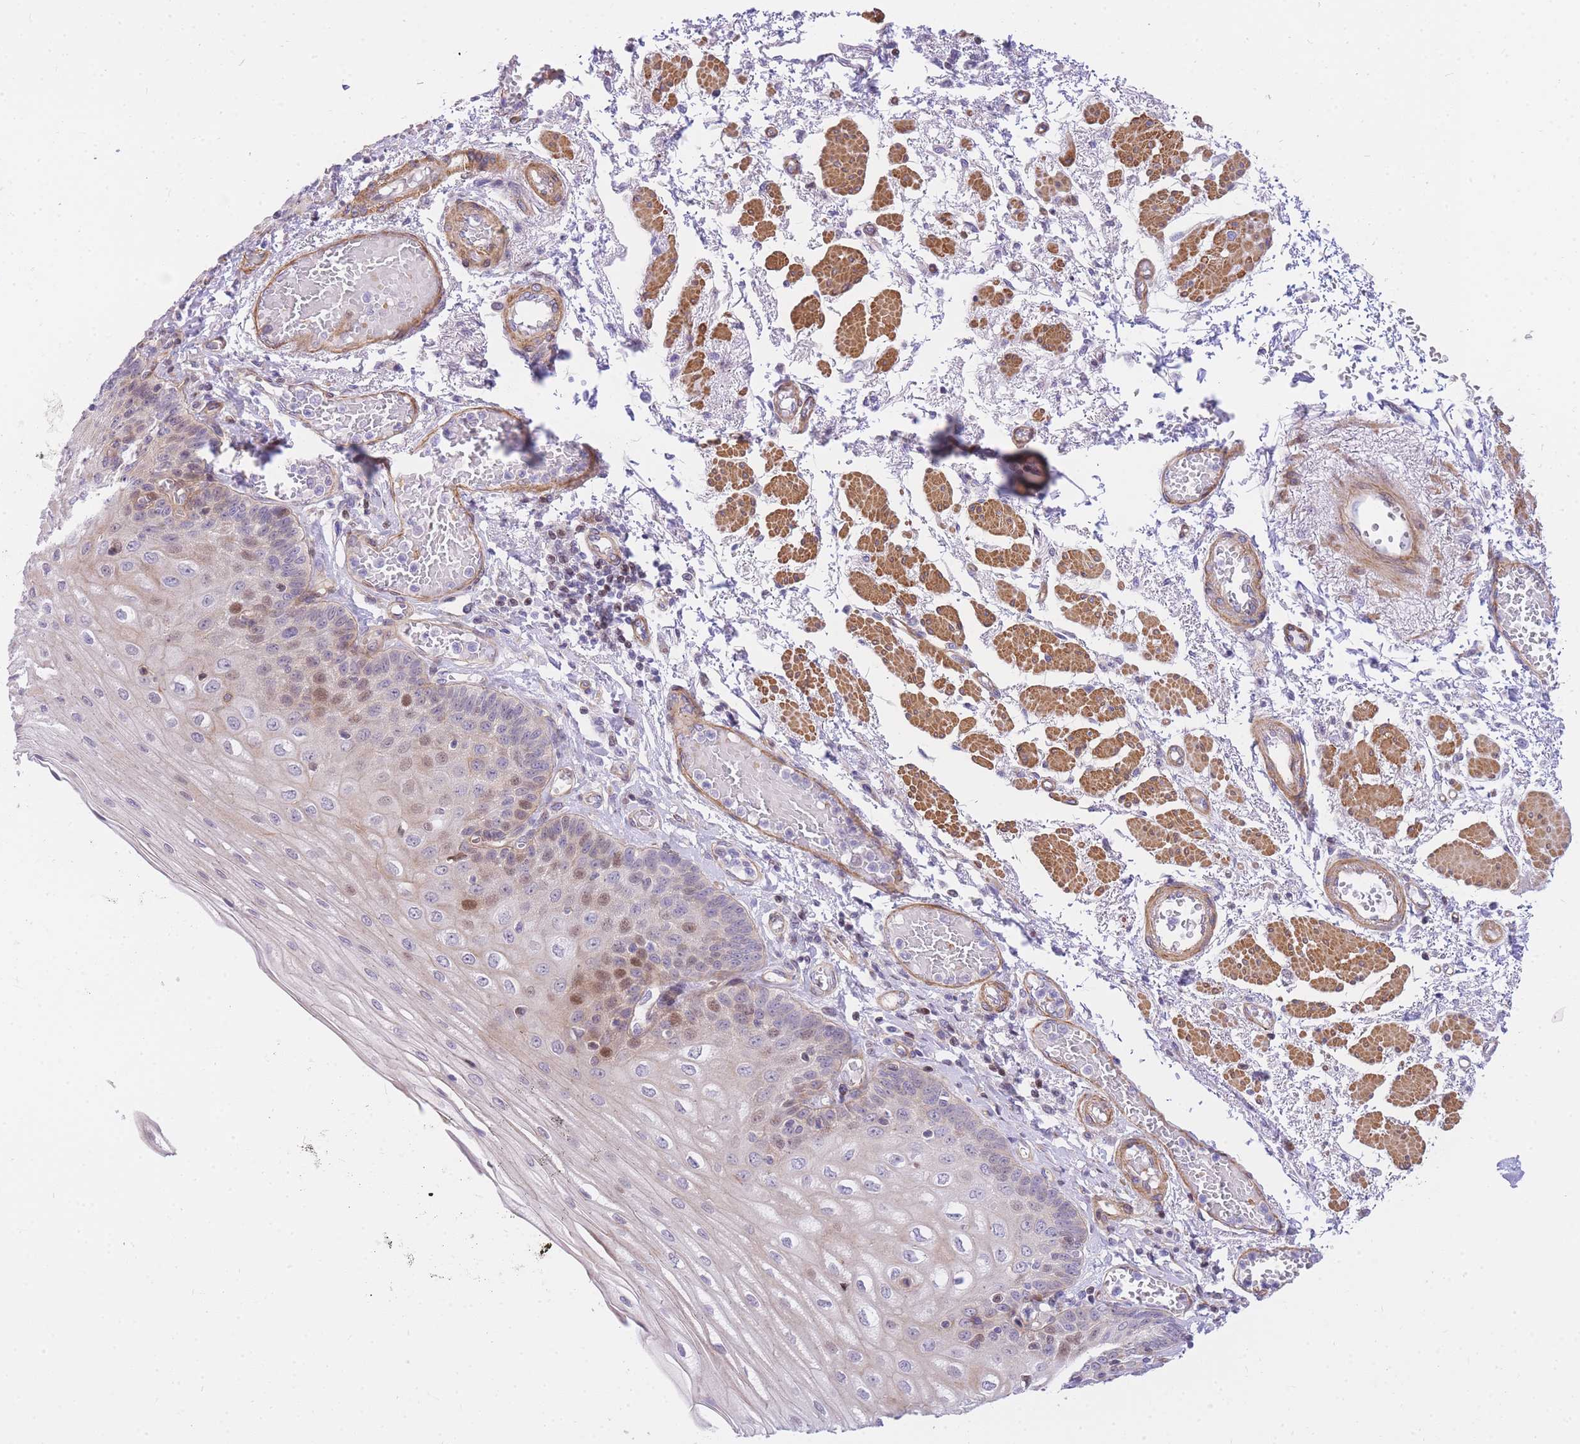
{"staining": {"intensity": "moderate", "quantity": "25%-75%", "location": "cytoplasmic/membranous,nuclear"}, "tissue": "esophagus", "cell_type": "Squamous epithelial cells", "image_type": "normal", "snomed": [{"axis": "morphology", "description": "Normal tissue, NOS"}, {"axis": "topography", "description": "Esophagus"}], "caption": "DAB immunohistochemical staining of unremarkable human esophagus reveals moderate cytoplasmic/membranous,nuclear protein expression in approximately 25%-75% of squamous epithelial cells.", "gene": "S100PBP", "patient": {"sex": "male", "age": 81}}